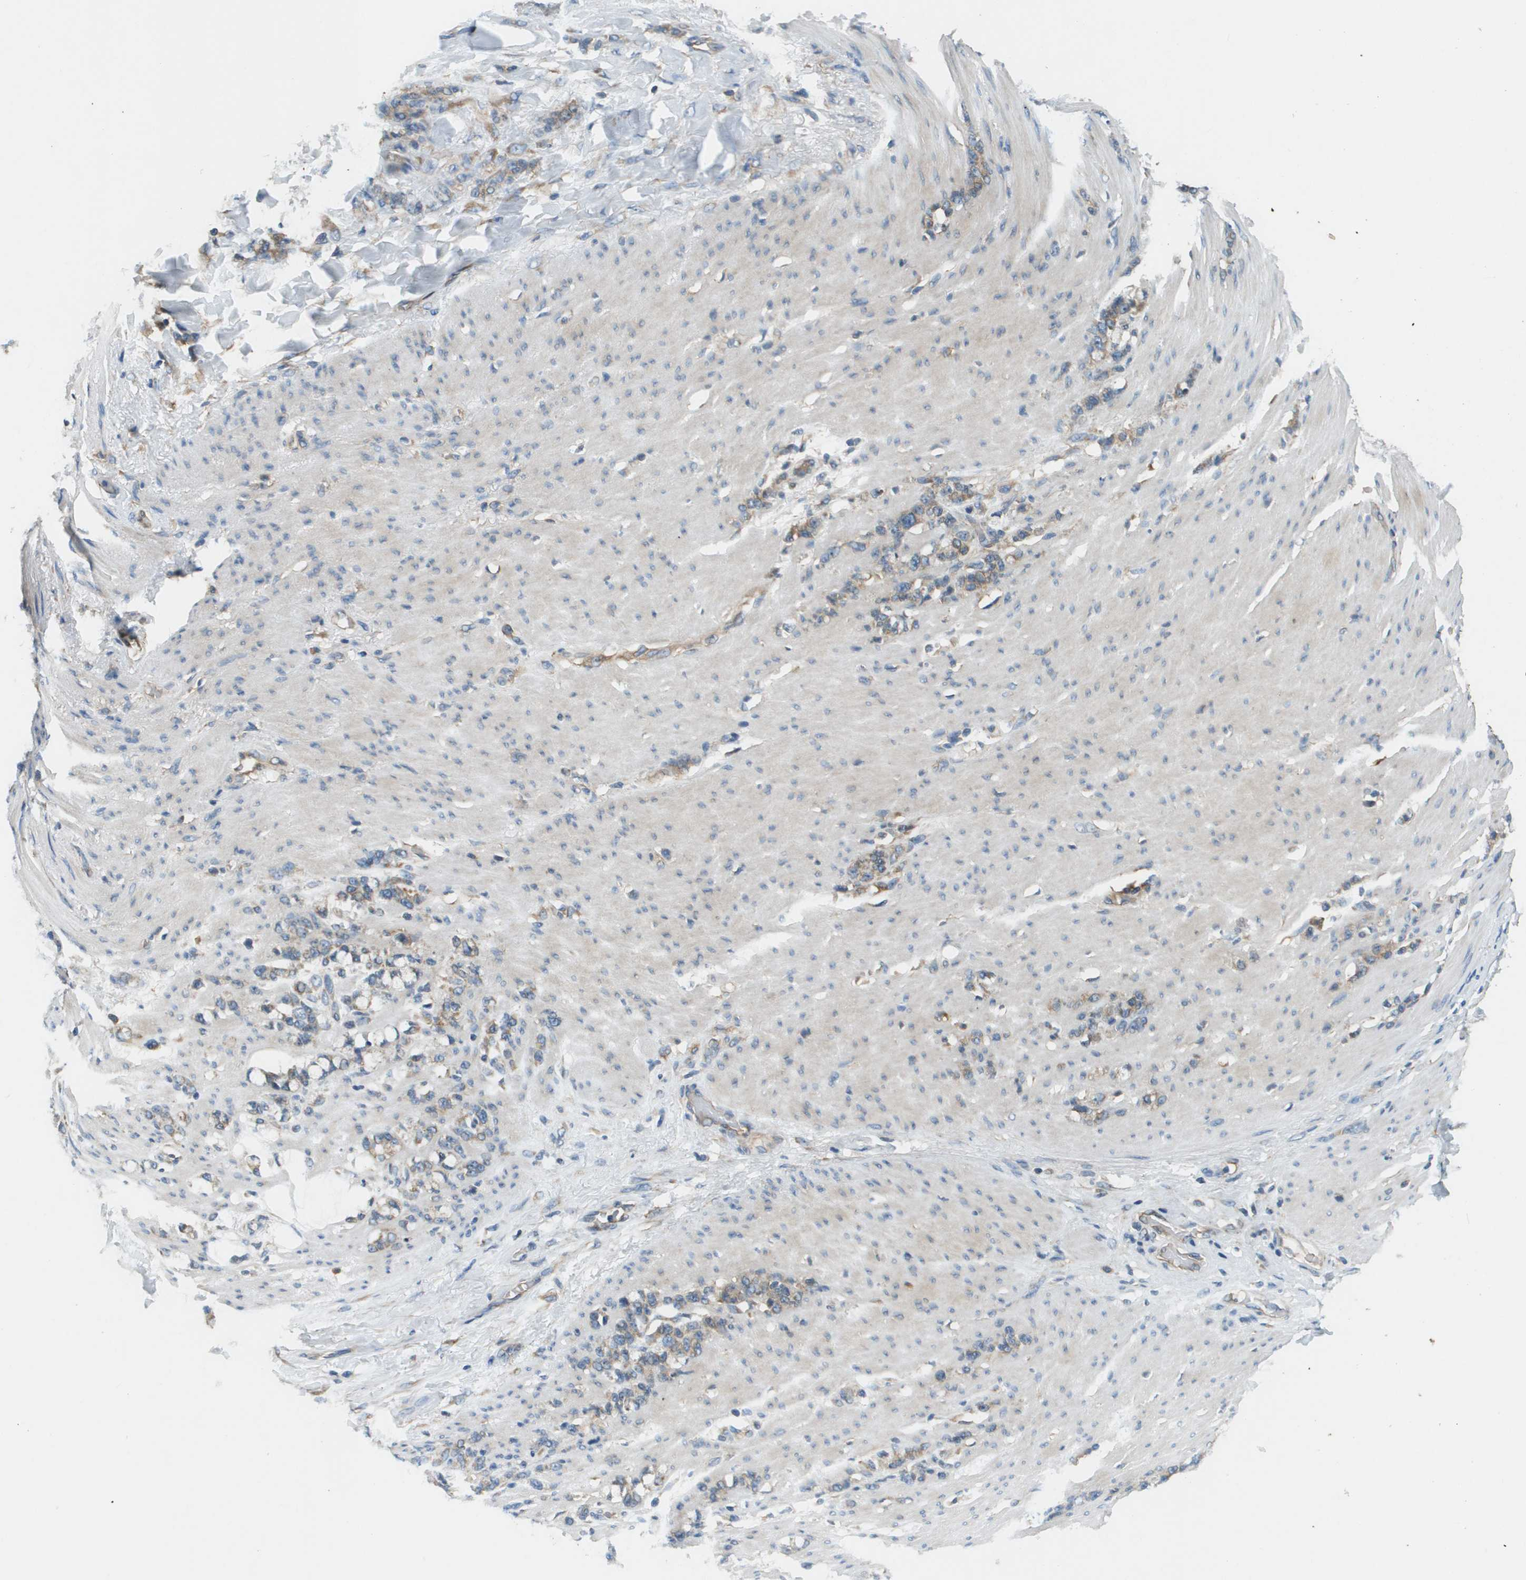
{"staining": {"intensity": "weak", "quantity": "25%-75%", "location": "cytoplasmic/membranous"}, "tissue": "stomach cancer", "cell_type": "Tumor cells", "image_type": "cancer", "snomed": [{"axis": "morphology", "description": "Adenocarcinoma, NOS"}, {"axis": "topography", "description": "Stomach, lower"}], "caption": "Human stomach adenocarcinoma stained for a protein (brown) displays weak cytoplasmic/membranous positive staining in approximately 25%-75% of tumor cells.", "gene": "SAMSN1", "patient": {"sex": "male", "age": 88}}